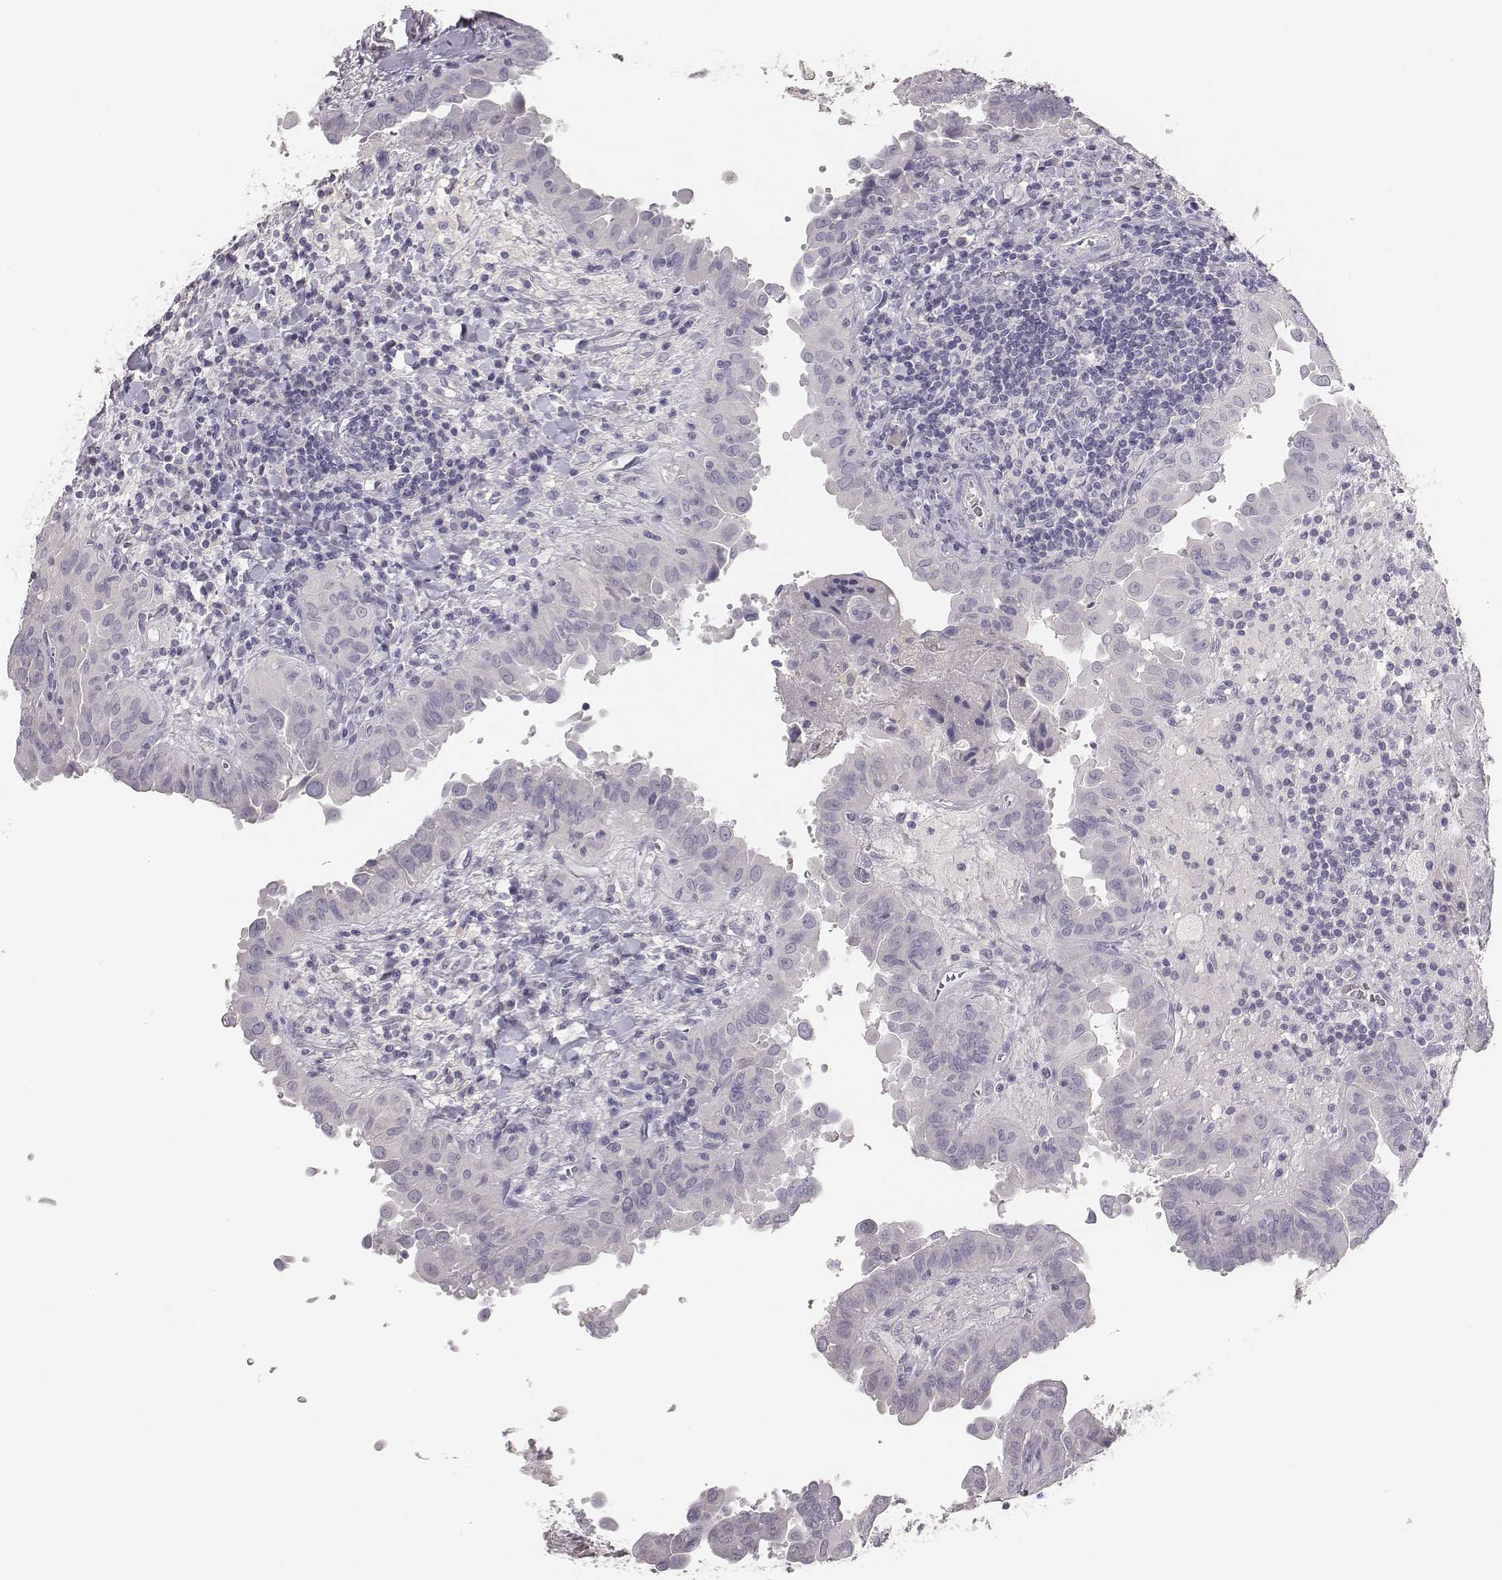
{"staining": {"intensity": "negative", "quantity": "none", "location": "none"}, "tissue": "thyroid cancer", "cell_type": "Tumor cells", "image_type": "cancer", "snomed": [{"axis": "morphology", "description": "Papillary adenocarcinoma, NOS"}, {"axis": "topography", "description": "Thyroid gland"}], "caption": "Tumor cells are negative for protein expression in human papillary adenocarcinoma (thyroid). (IHC, brightfield microscopy, high magnification).", "gene": "MYH6", "patient": {"sex": "female", "age": 37}}